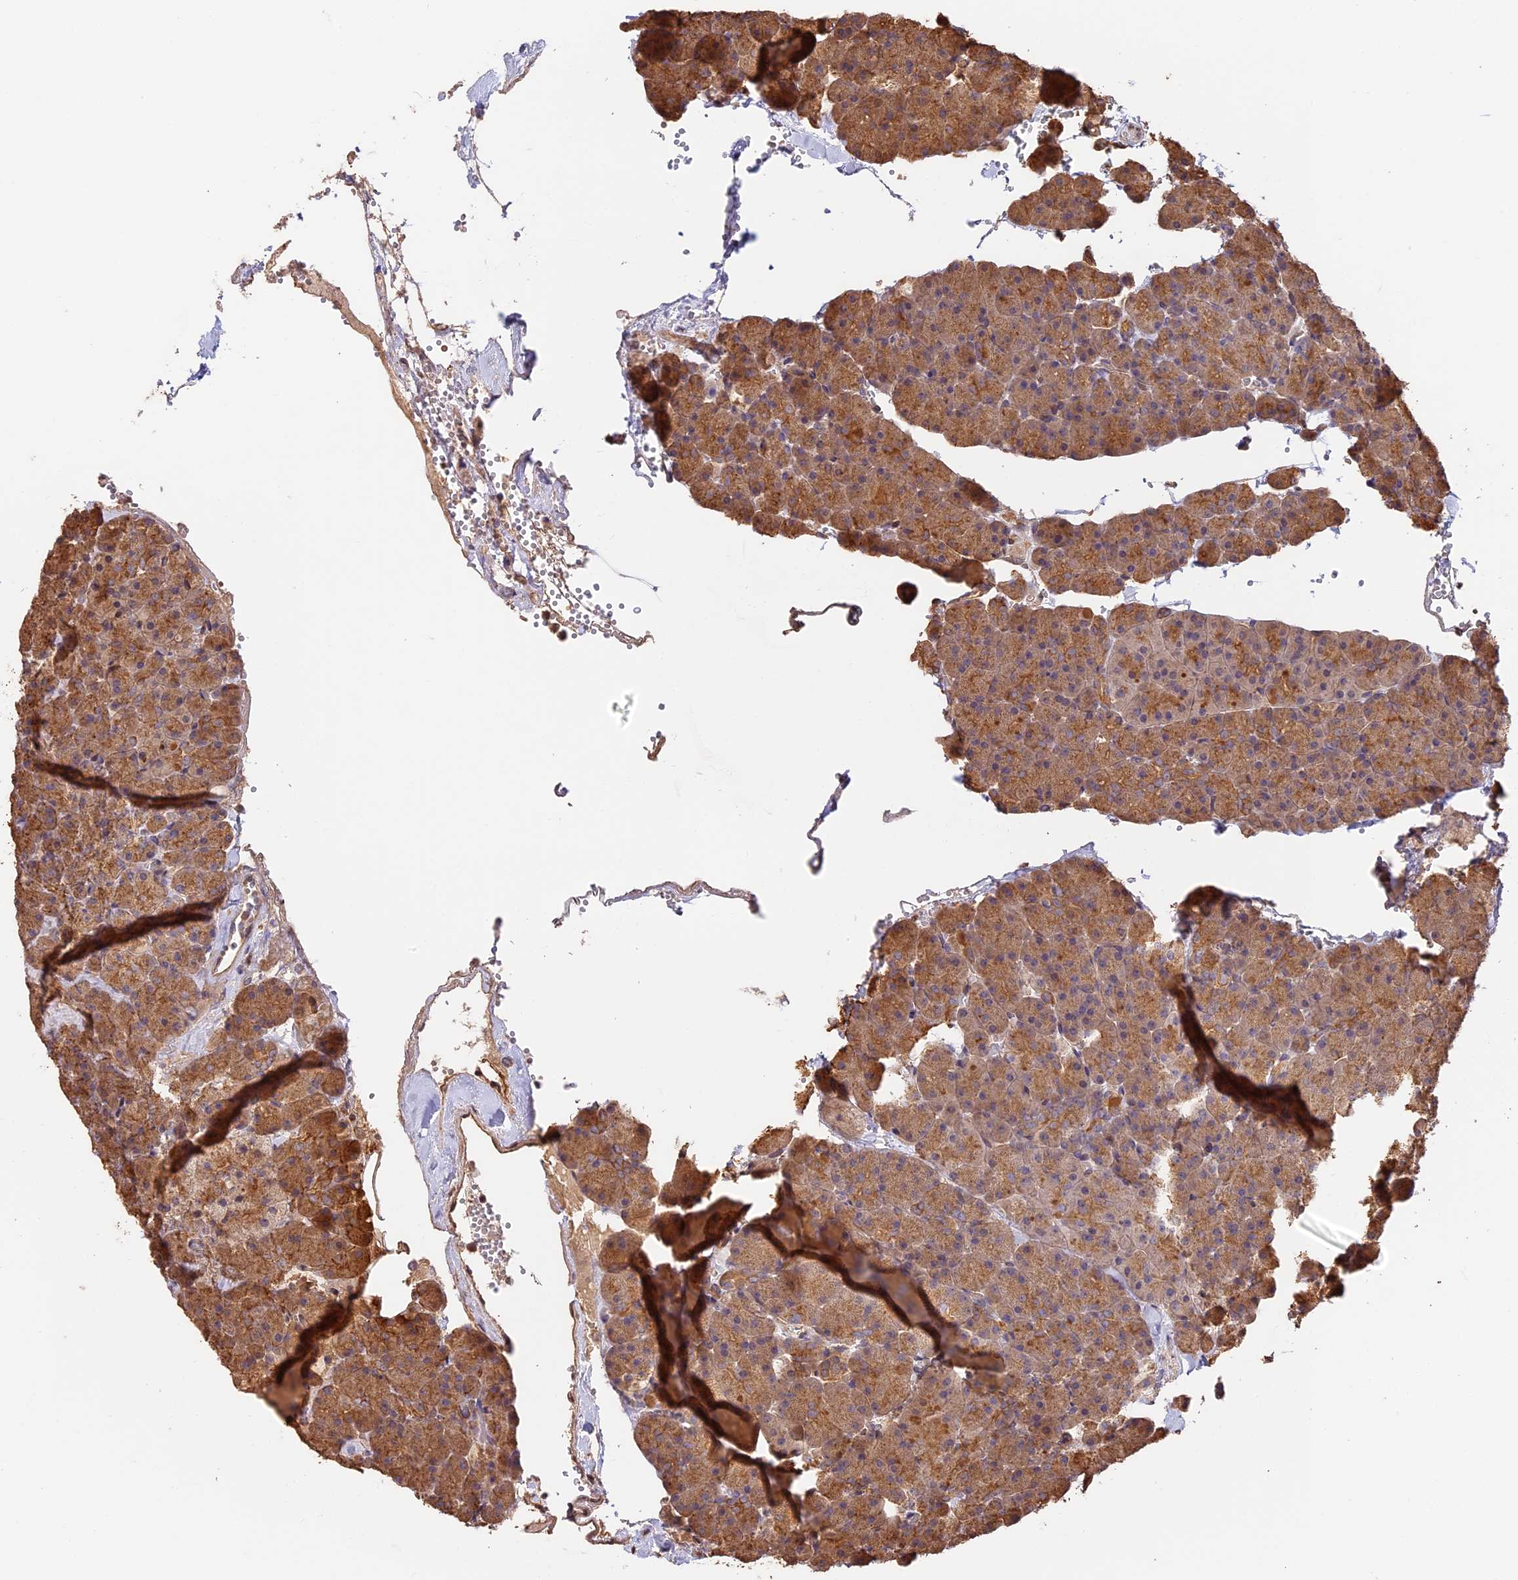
{"staining": {"intensity": "moderate", "quantity": ">75%", "location": "cytoplasmic/membranous"}, "tissue": "pancreas", "cell_type": "Exocrine glandular cells", "image_type": "normal", "snomed": [{"axis": "morphology", "description": "Normal tissue, NOS"}, {"axis": "topography", "description": "Pancreas"}], "caption": "Immunohistochemistry micrograph of unremarkable pancreas stained for a protein (brown), which demonstrates medium levels of moderate cytoplasmic/membranous staining in about >75% of exocrine glandular cells.", "gene": "PPP1R37", "patient": {"sex": "male", "age": 36}}